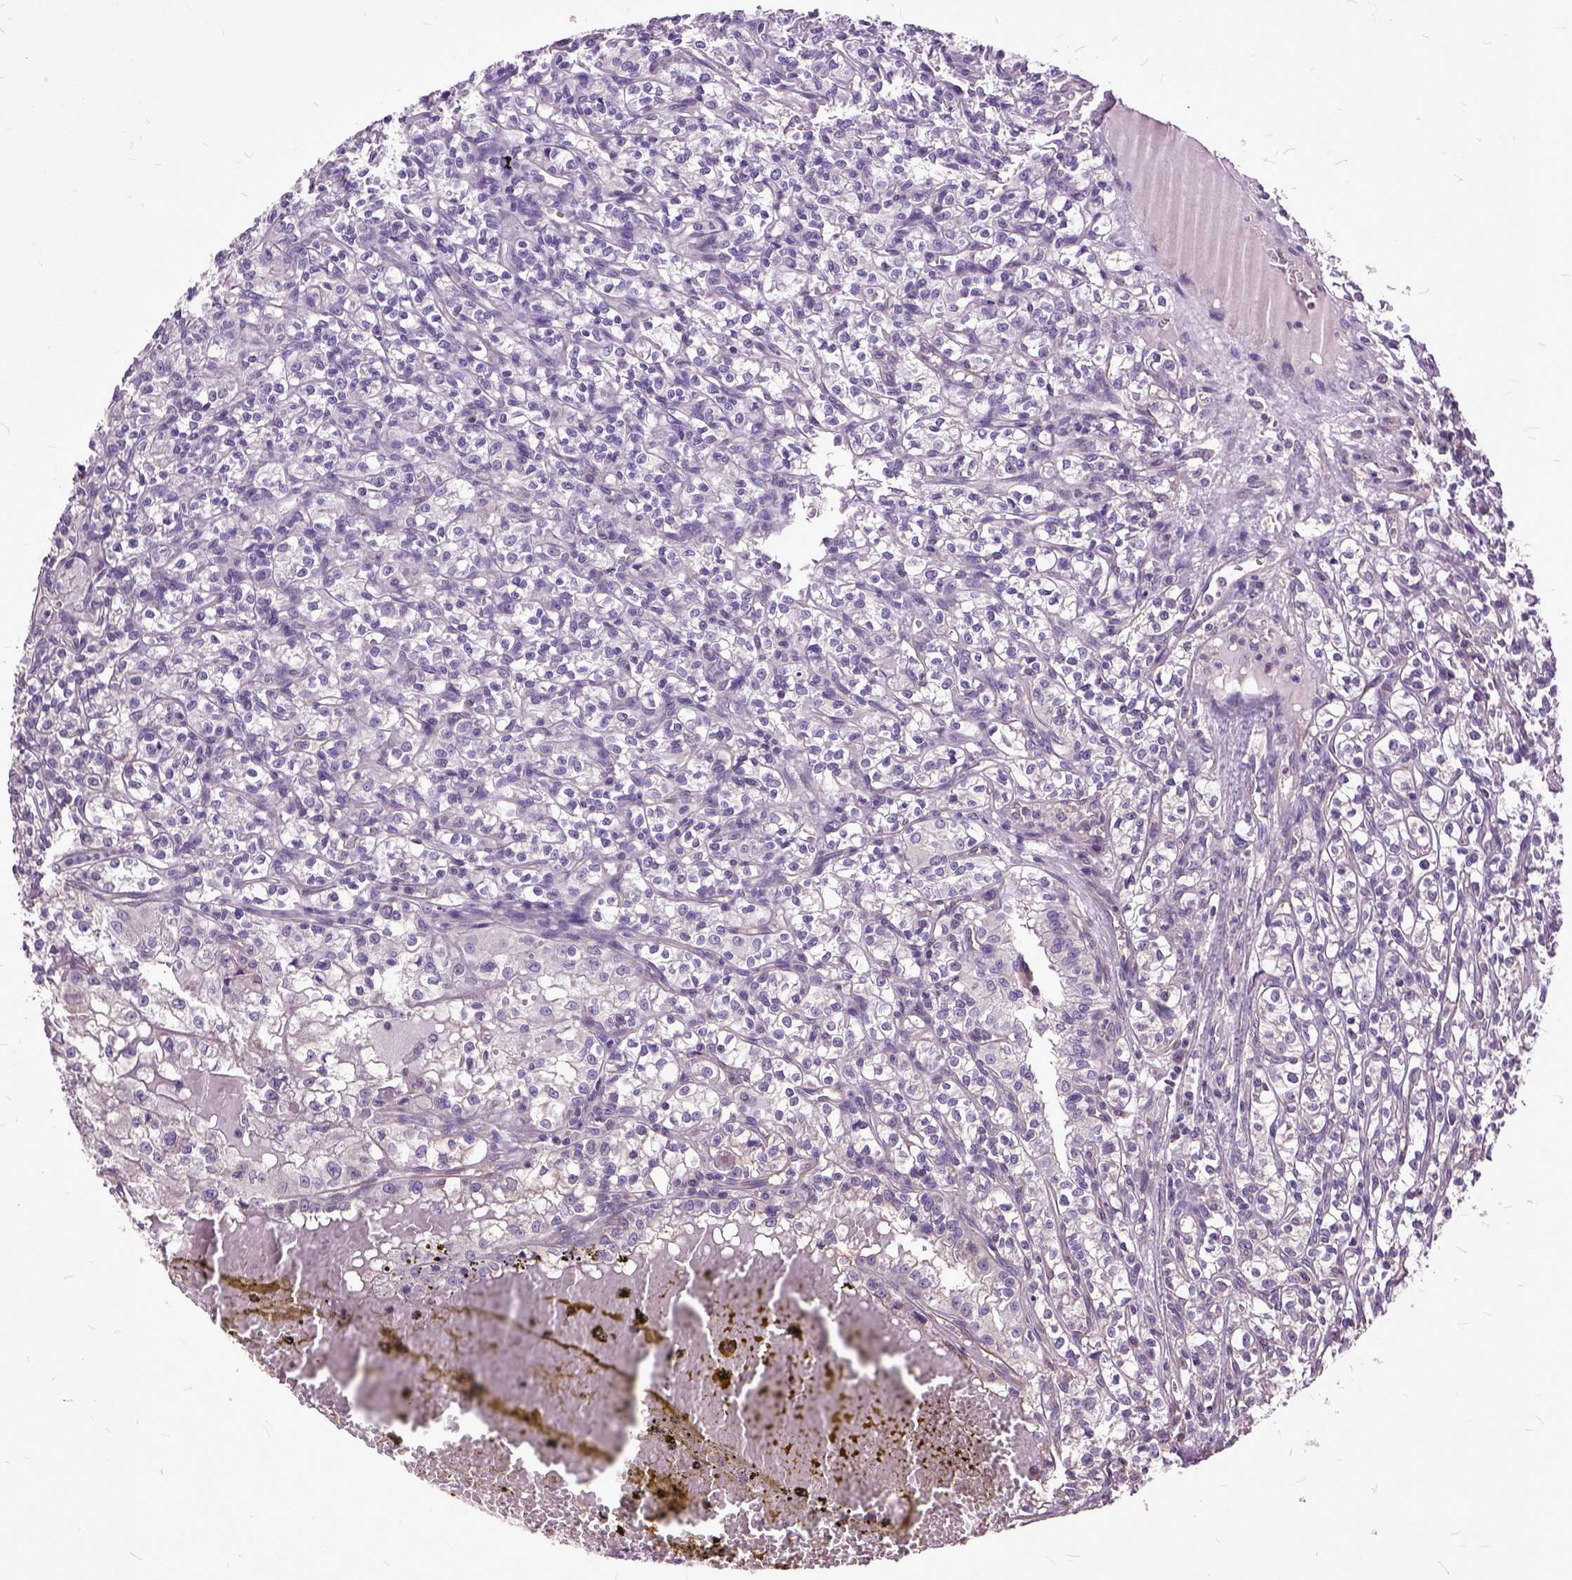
{"staining": {"intensity": "negative", "quantity": "none", "location": "none"}, "tissue": "renal cancer", "cell_type": "Tumor cells", "image_type": "cancer", "snomed": [{"axis": "morphology", "description": "Adenocarcinoma, NOS"}, {"axis": "topography", "description": "Kidney"}], "caption": "Immunohistochemistry (IHC) micrograph of human renal cancer (adenocarcinoma) stained for a protein (brown), which displays no staining in tumor cells.", "gene": "AREG", "patient": {"sex": "male", "age": 36}}